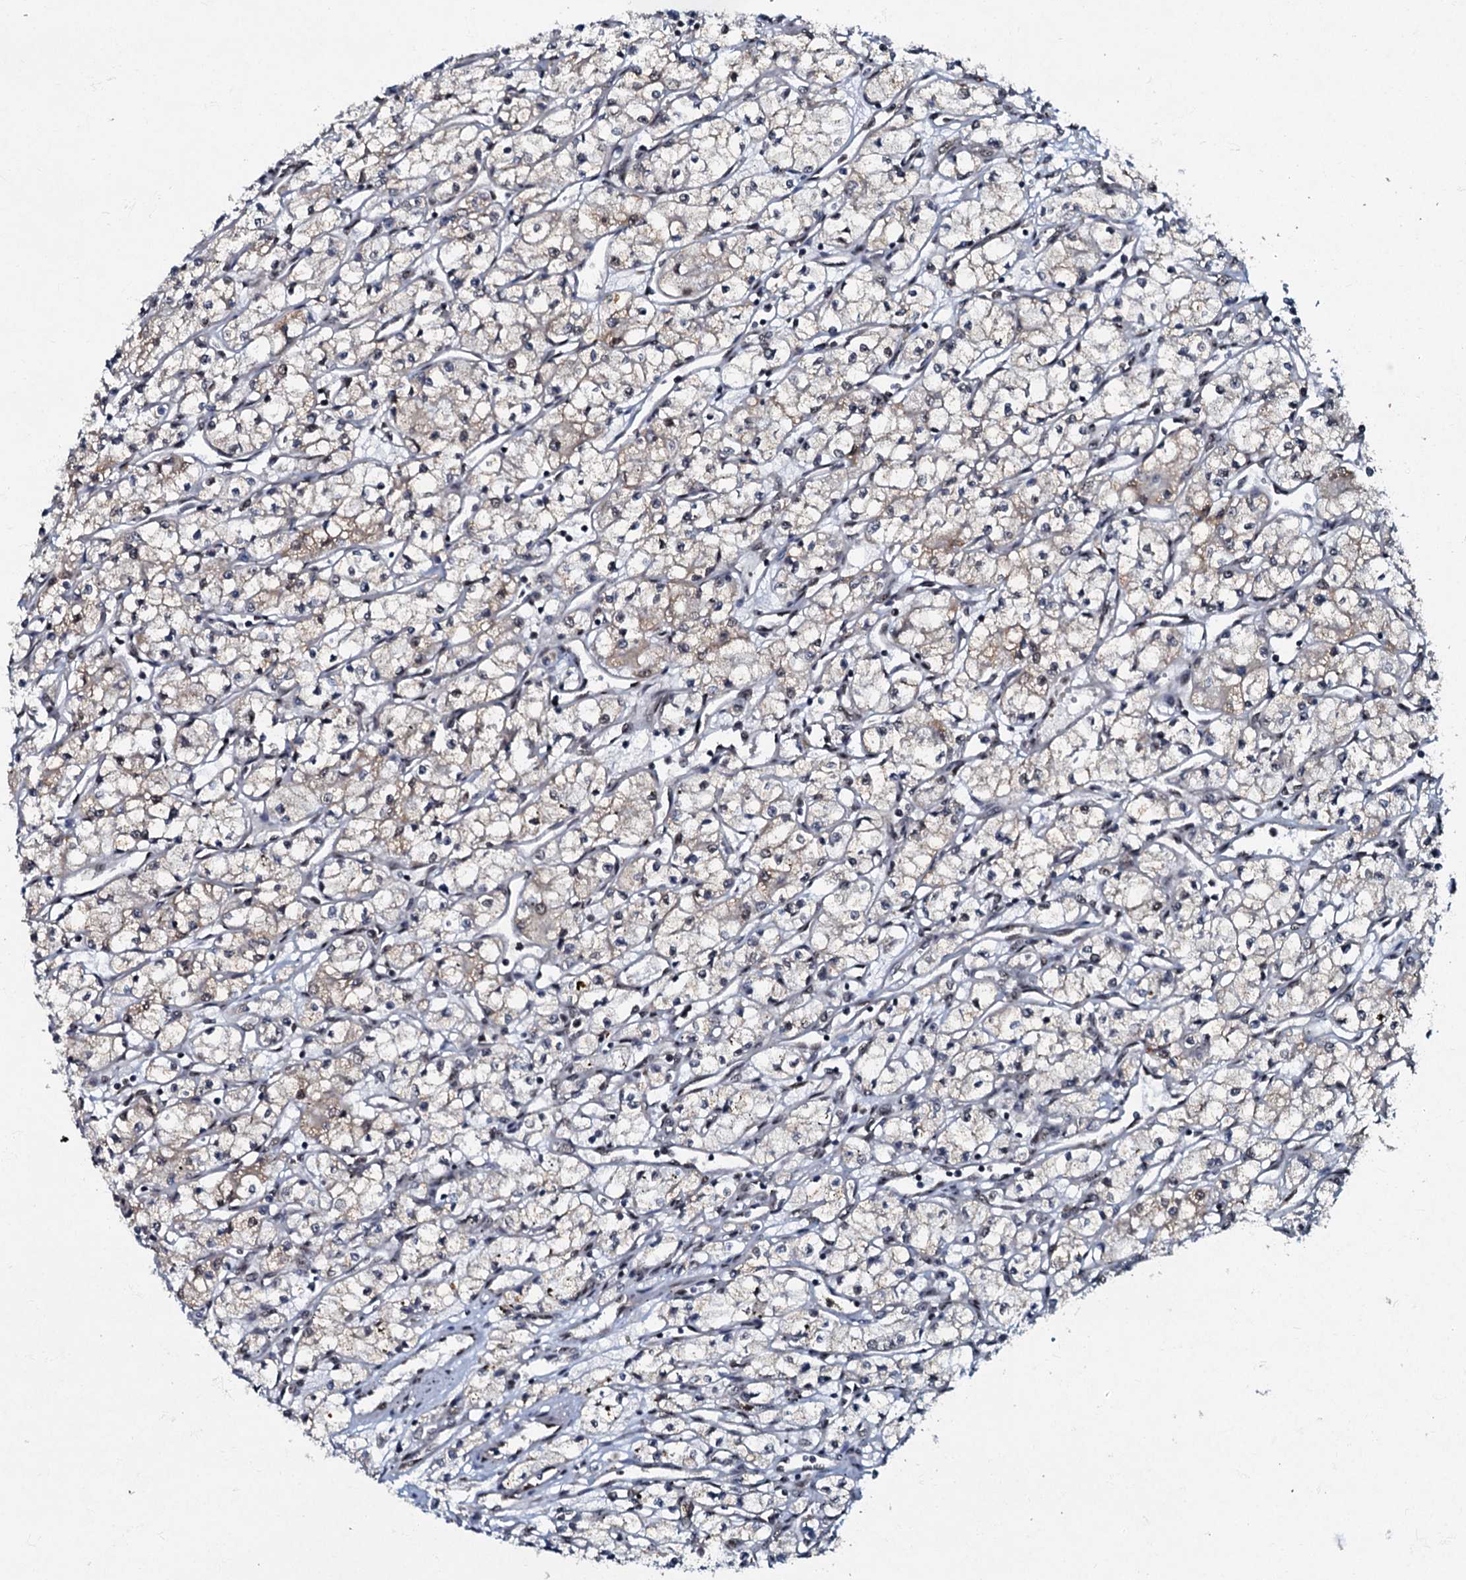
{"staining": {"intensity": "weak", "quantity": "<25%", "location": "cytoplasmic/membranous"}, "tissue": "renal cancer", "cell_type": "Tumor cells", "image_type": "cancer", "snomed": [{"axis": "morphology", "description": "Adenocarcinoma, NOS"}, {"axis": "topography", "description": "Kidney"}], "caption": "The immunohistochemistry (IHC) photomicrograph has no significant positivity in tumor cells of renal cancer (adenocarcinoma) tissue. Nuclei are stained in blue.", "gene": "C18orf32", "patient": {"sex": "male", "age": 59}}